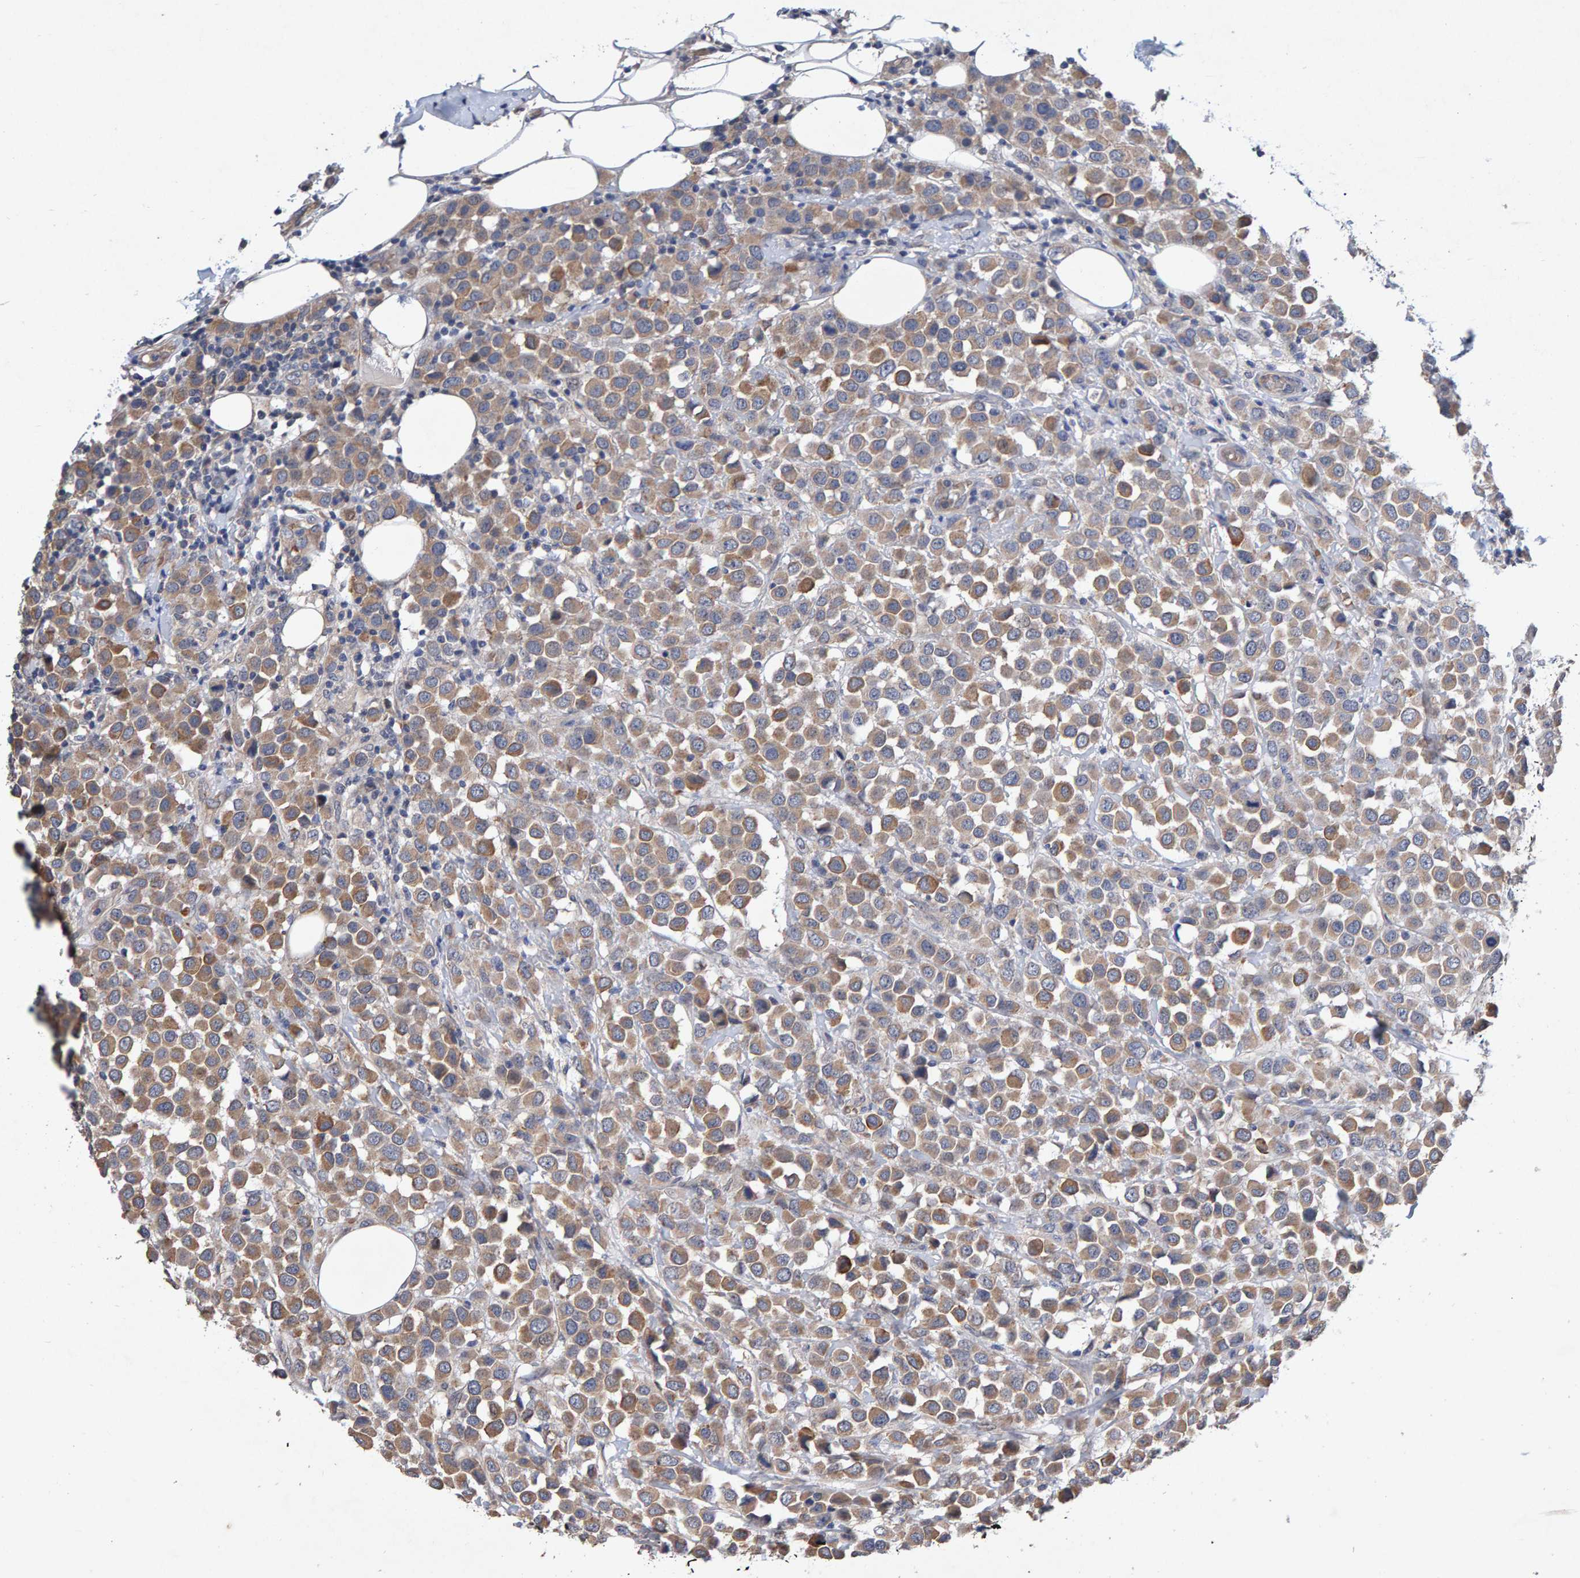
{"staining": {"intensity": "moderate", "quantity": "25%-75%", "location": "cytoplasmic/membranous"}, "tissue": "breast cancer", "cell_type": "Tumor cells", "image_type": "cancer", "snomed": [{"axis": "morphology", "description": "Duct carcinoma"}, {"axis": "topography", "description": "Breast"}], "caption": "The histopathology image displays staining of infiltrating ductal carcinoma (breast), revealing moderate cytoplasmic/membranous protein staining (brown color) within tumor cells. The staining was performed using DAB (3,3'-diaminobenzidine), with brown indicating positive protein expression. Nuclei are stained blue with hematoxylin.", "gene": "EFR3A", "patient": {"sex": "female", "age": 61}}